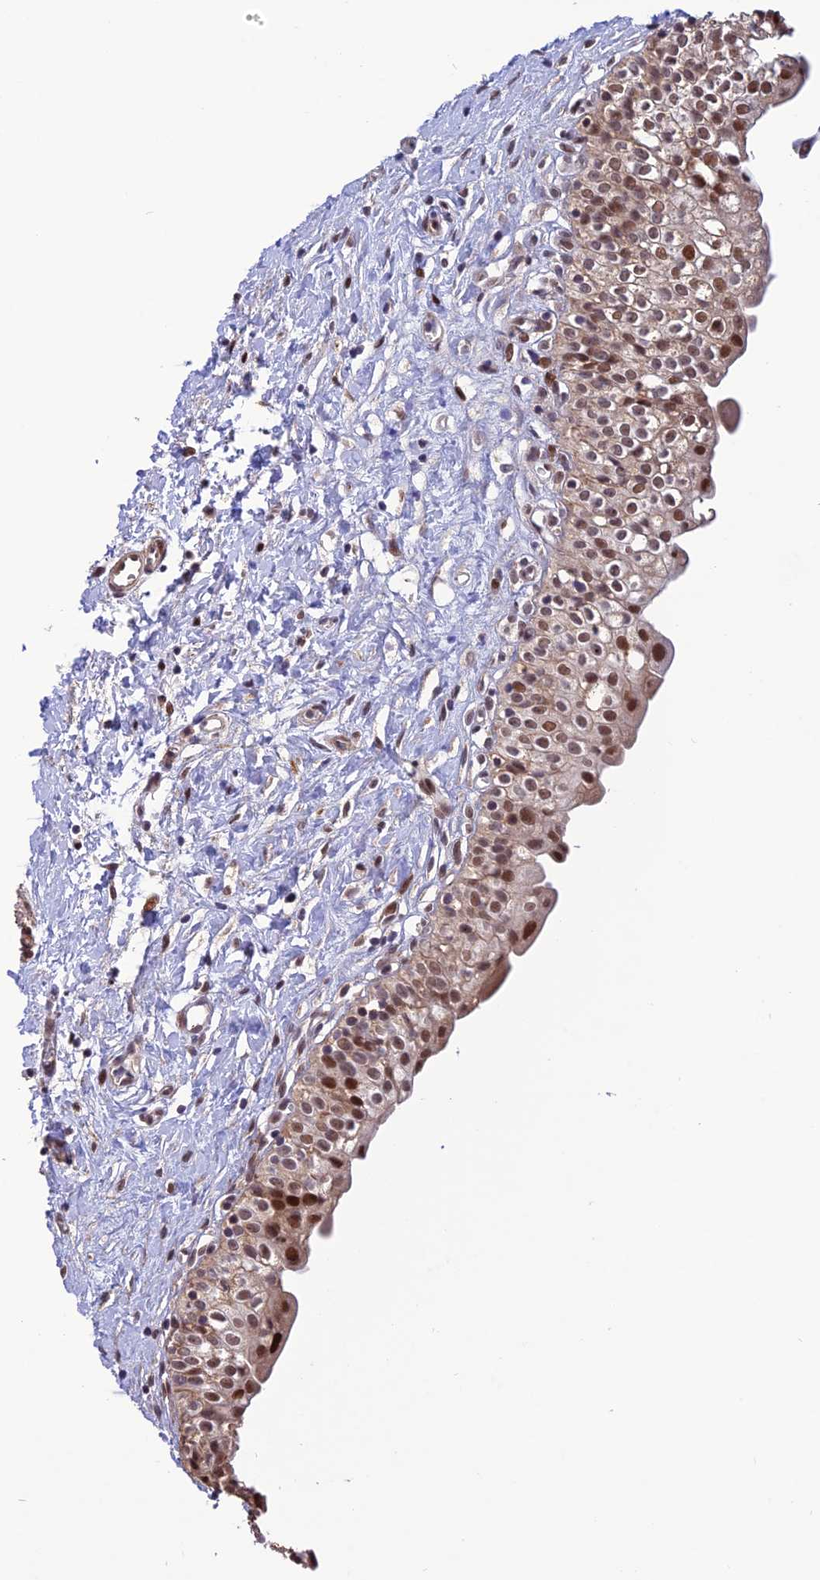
{"staining": {"intensity": "moderate", "quantity": ">75%", "location": "cytoplasmic/membranous,nuclear"}, "tissue": "urinary bladder", "cell_type": "Urothelial cells", "image_type": "normal", "snomed": [{"axis": "morphology", "description": "Normal tissue, NOS"}, {"axis": "topography", "description": "Urinary bladder"}], "caption": "This histopathology image demonstrates normal urinary bladder stained with immunohistochemistry to label a protein in brown. The cytoplasmic/membranous,nuclear of urothelial cells show moderate positivity for the protein. Nuclei are counter-stained blue.", "gene": "WDR55", "patient": {"sex": "male", "age": 51}}